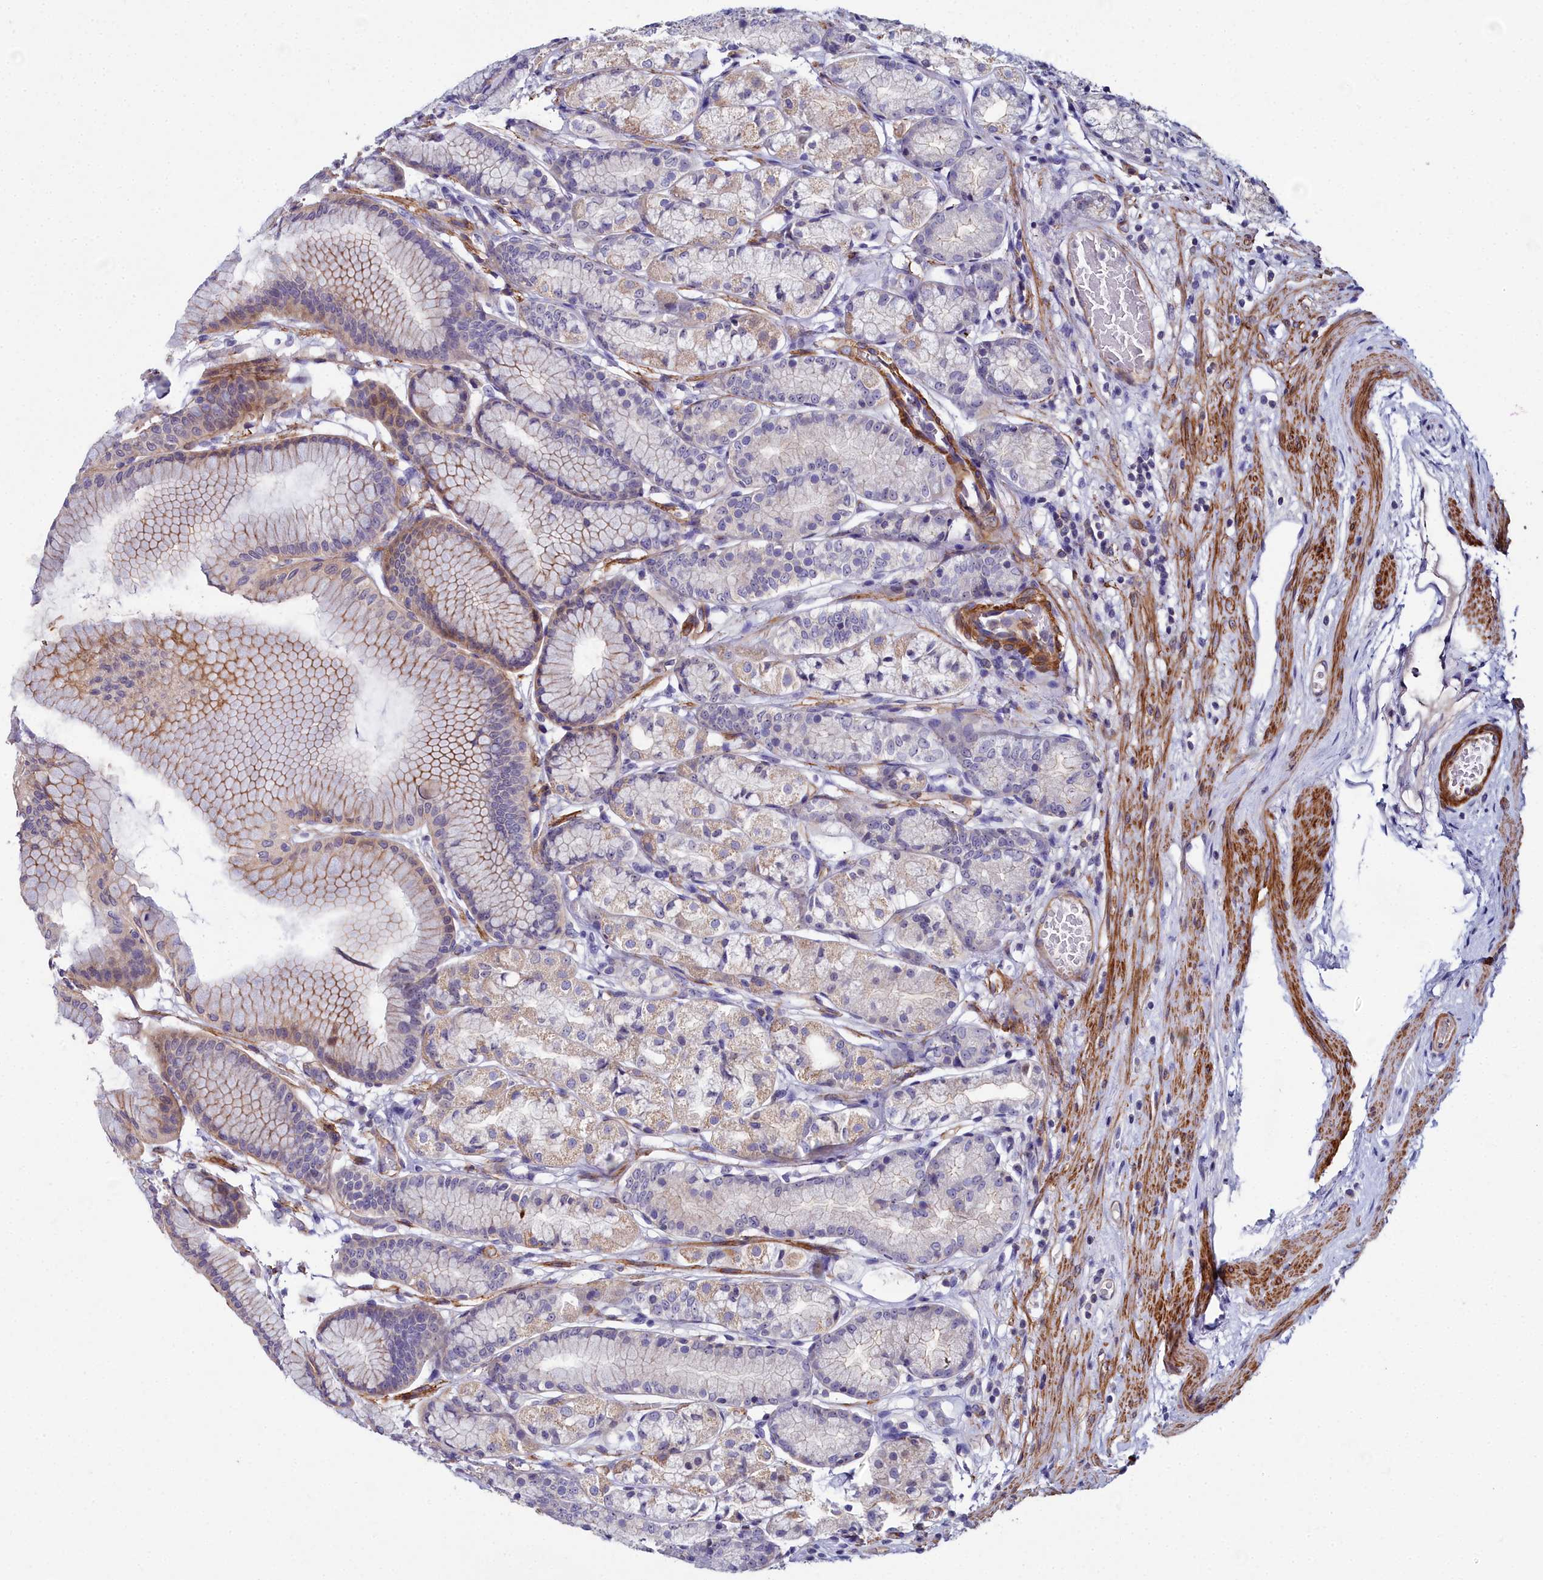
{"staining": {"intensity": "moderate", "quantity": "25%-75%", "location": "cytoplasmic/membranous"}, "tissue": "stomach", "cell_type": "Glandular cells", "image_type": "normal", "snomed": [{"axis": "morphology", "description": "Normal tissue, NOS"}, {"axis": "morphology", "description": "Adenocarcinoma, NOS"}, {"axis": "morphology", "description": "Adenocarcinoma, High grade"}, {"axis": "topography", "description": "Stomach, upper"}, {"axis": "topography", "description": "Stomach"}], "caption": "About 25%-75% of glandular cells in unremarkable human stomach demonstrate moderate cytoplasmic/membranous protein expression as visualized by brown immunohistochemical staining.", "gene": "FADS3", "patient": {"sex": "female", "age": 65}}